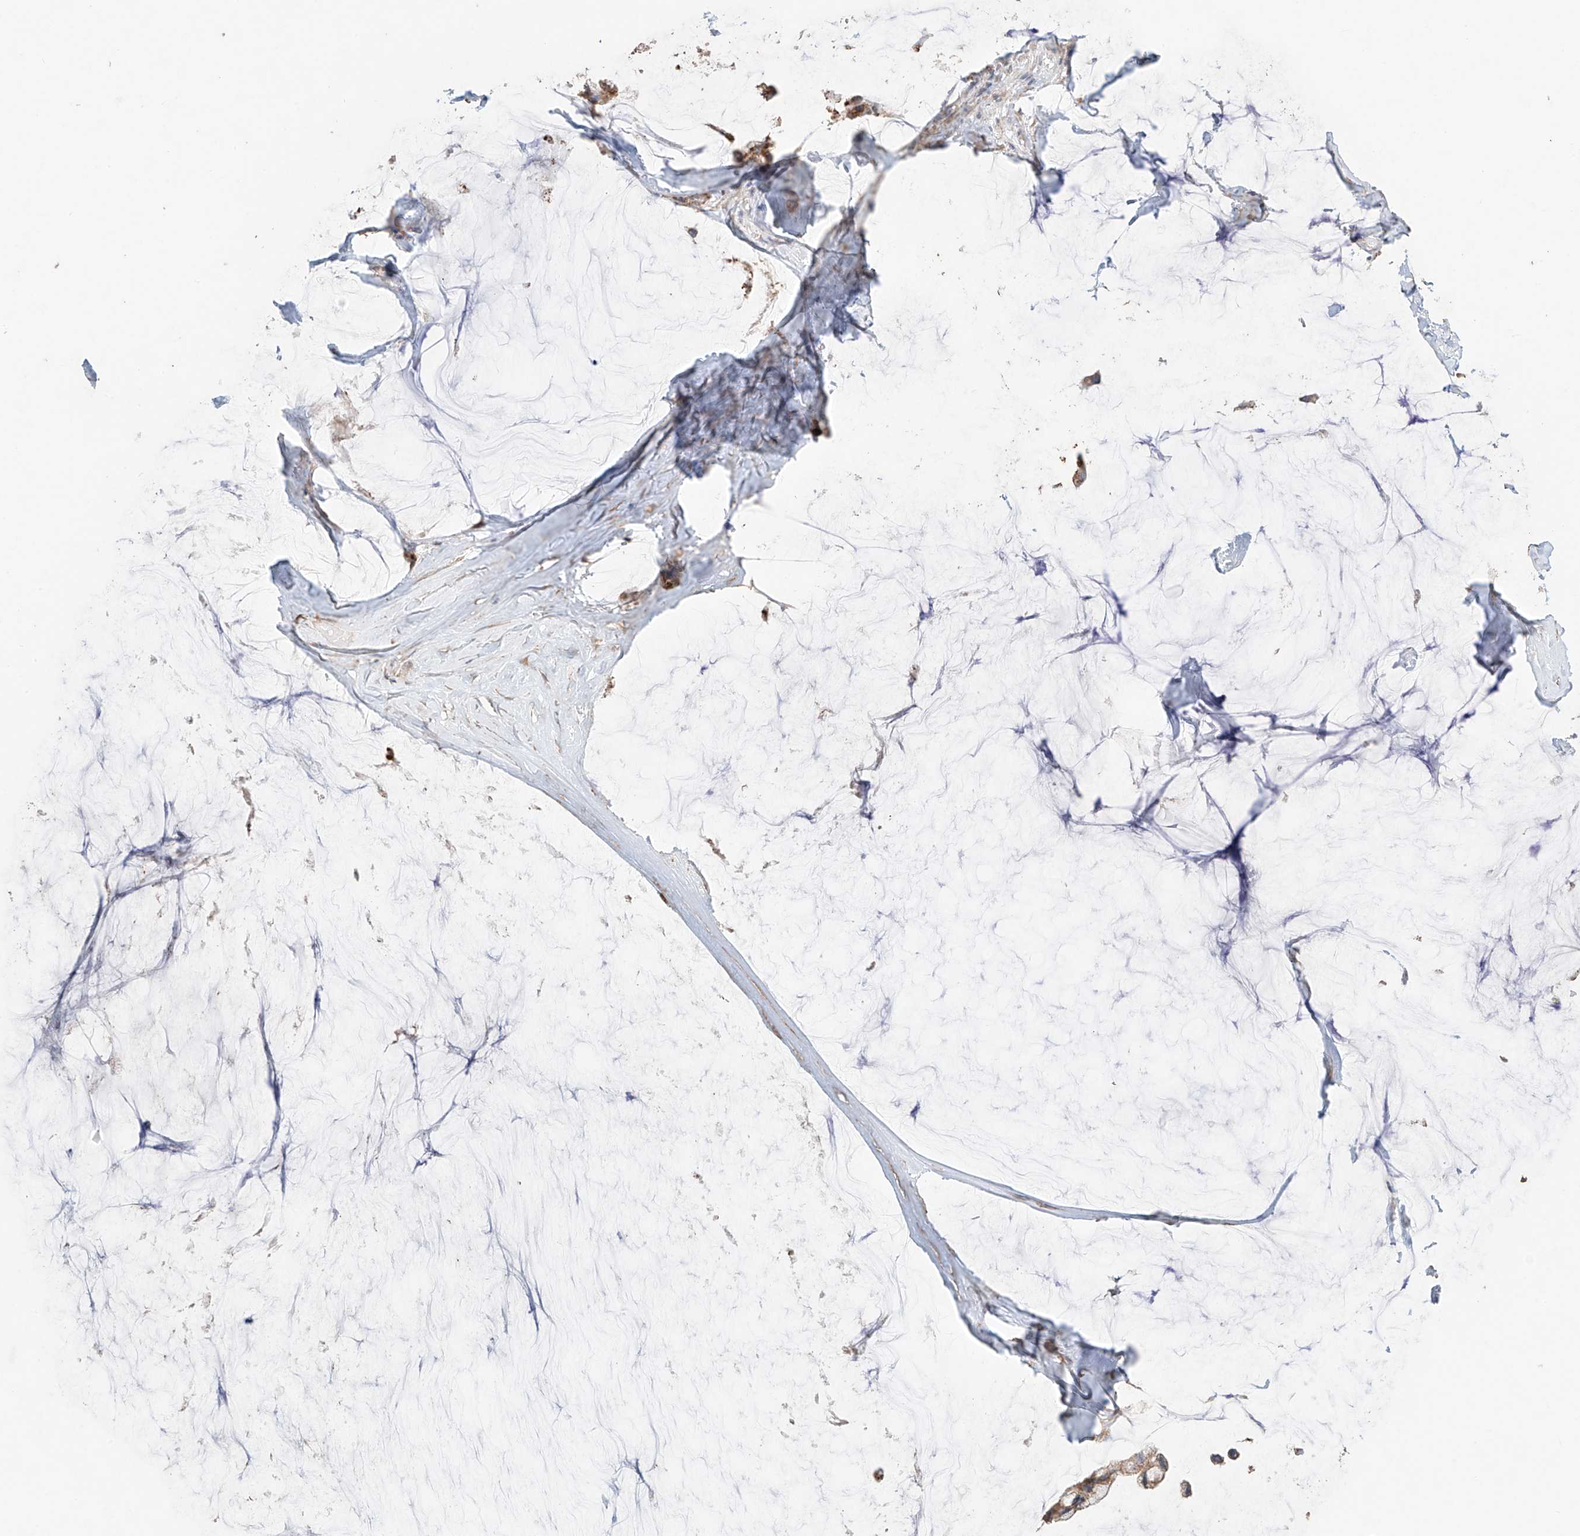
{"staining": {"intensity": "moderate", "quantity": ">75%", "location": "cytoplasmic/membranous"}, "tissue": "ovarian cancer", "cell_type": "Tumor cells", "image_type": "cancer", "snomed": [{"axis": "morphology", "description": "Cystadenocarcinoma, mucinous, NOS"}, {"axis": "topography", "description": "Ovary"}], "caption": "DAB (3,3'-diaminobenzidine) immunohistochemical staining of human ovarian mucinous cystadenocarcinoma reveals moderate cytoplasmic/membranous protein positivity in approximately >75% of tumor cells. (DAB IHC, brown staining for protein, blue staining for nuclei).", "gene": "COLGALT2", "patient": {"sex": "female", "age": 39}}